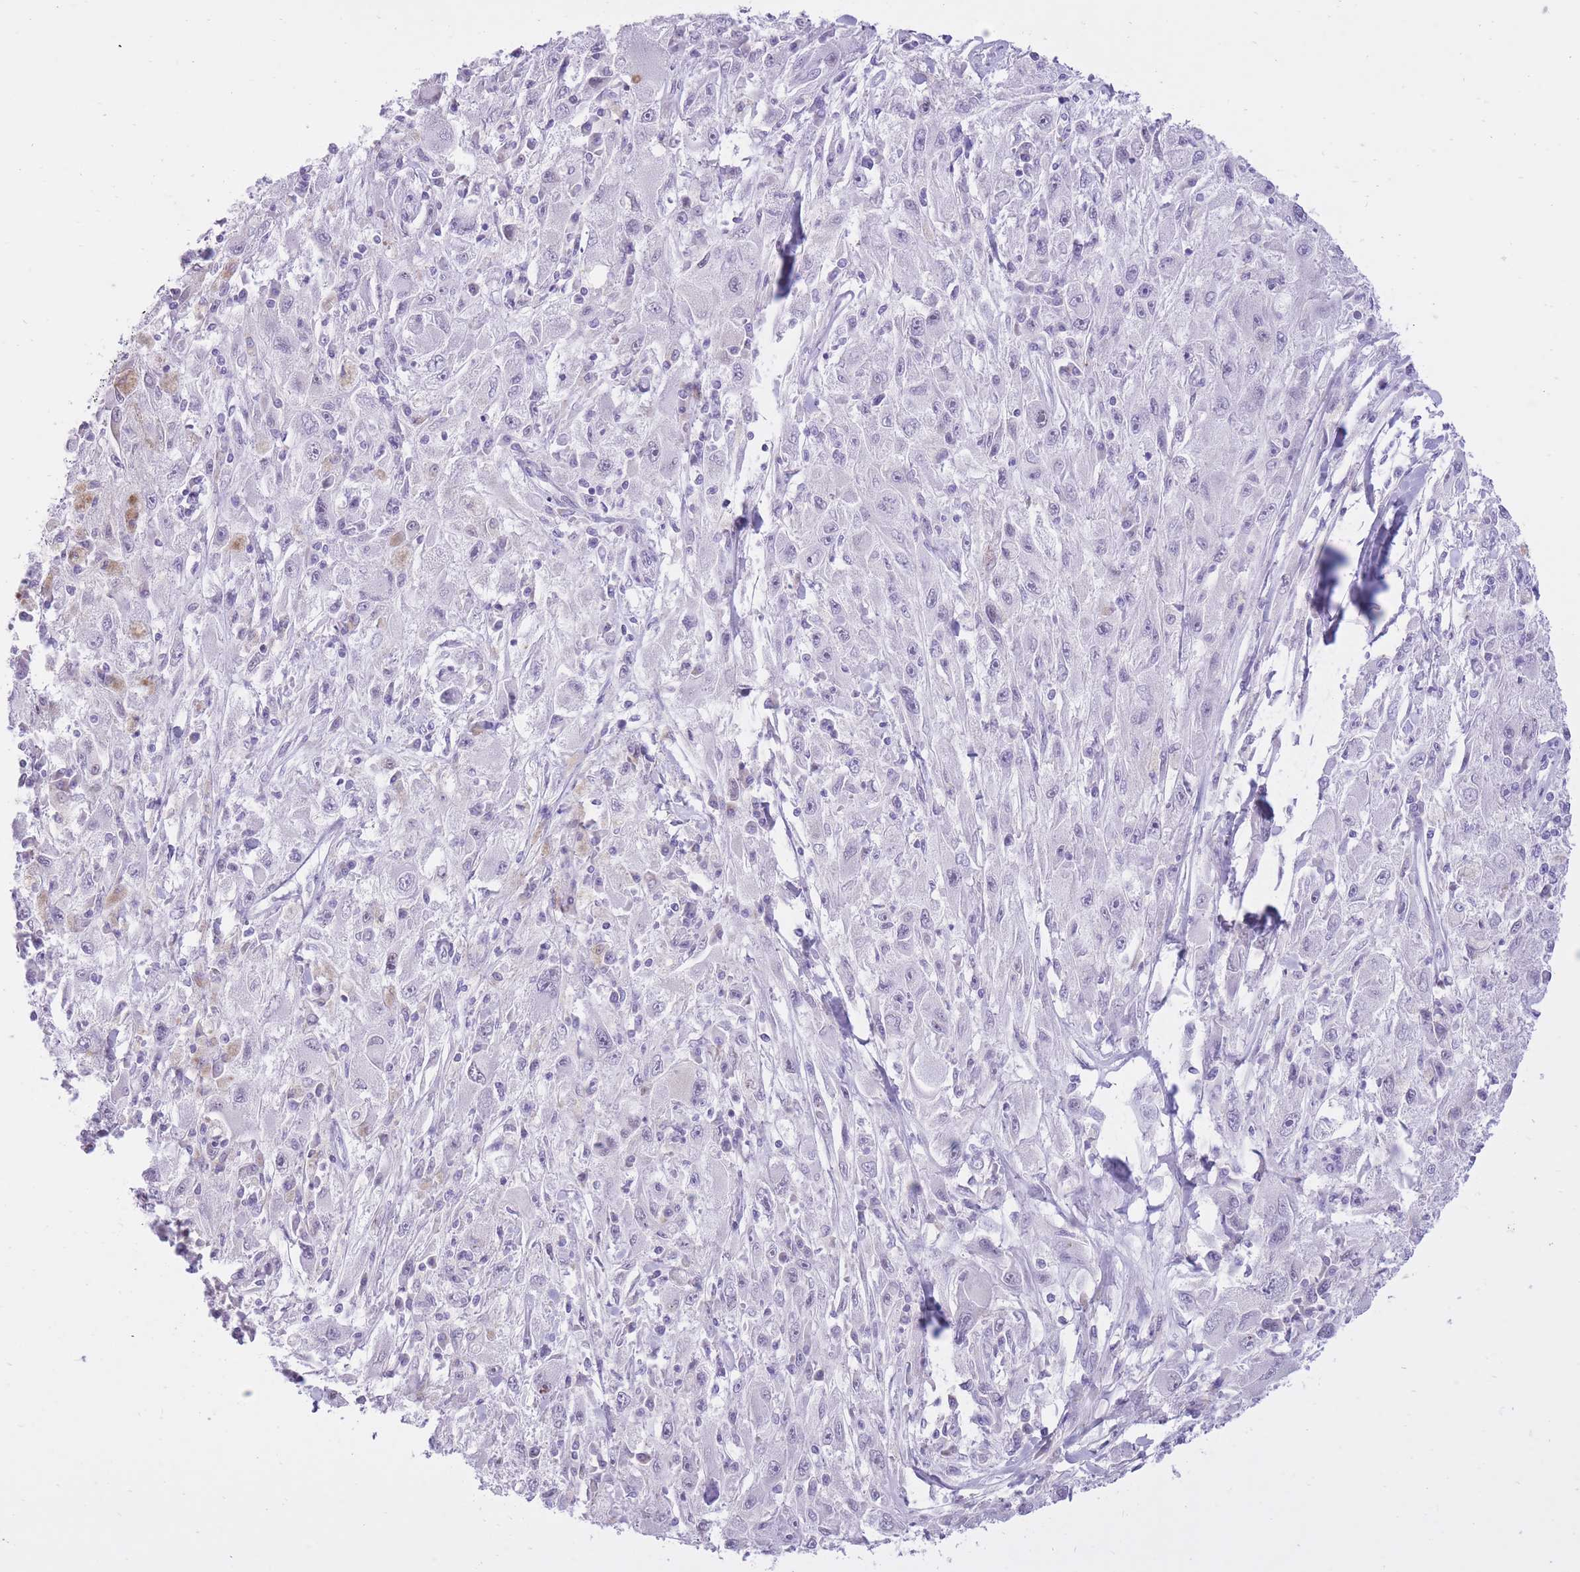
{"staining": {"intensity": "negative", "quantity": "none", "location": "none"}, "tissue": "melanoma", "cell_type": "Tumor cells", "image_type": "cancer", "snomed": [{"axis": "morphology", "description": "Malignant melanoma, Metastatic site"}, {"axis": "topography", "description": "Skin"}], "caption": "Immunohistochemistry (IHC) histopathology image of melanoma stained for a protein (brown), which exhibits no staining in tumor cells.", "gene": "DENND2D", "patient": {"sex": "male", "age": 53}}